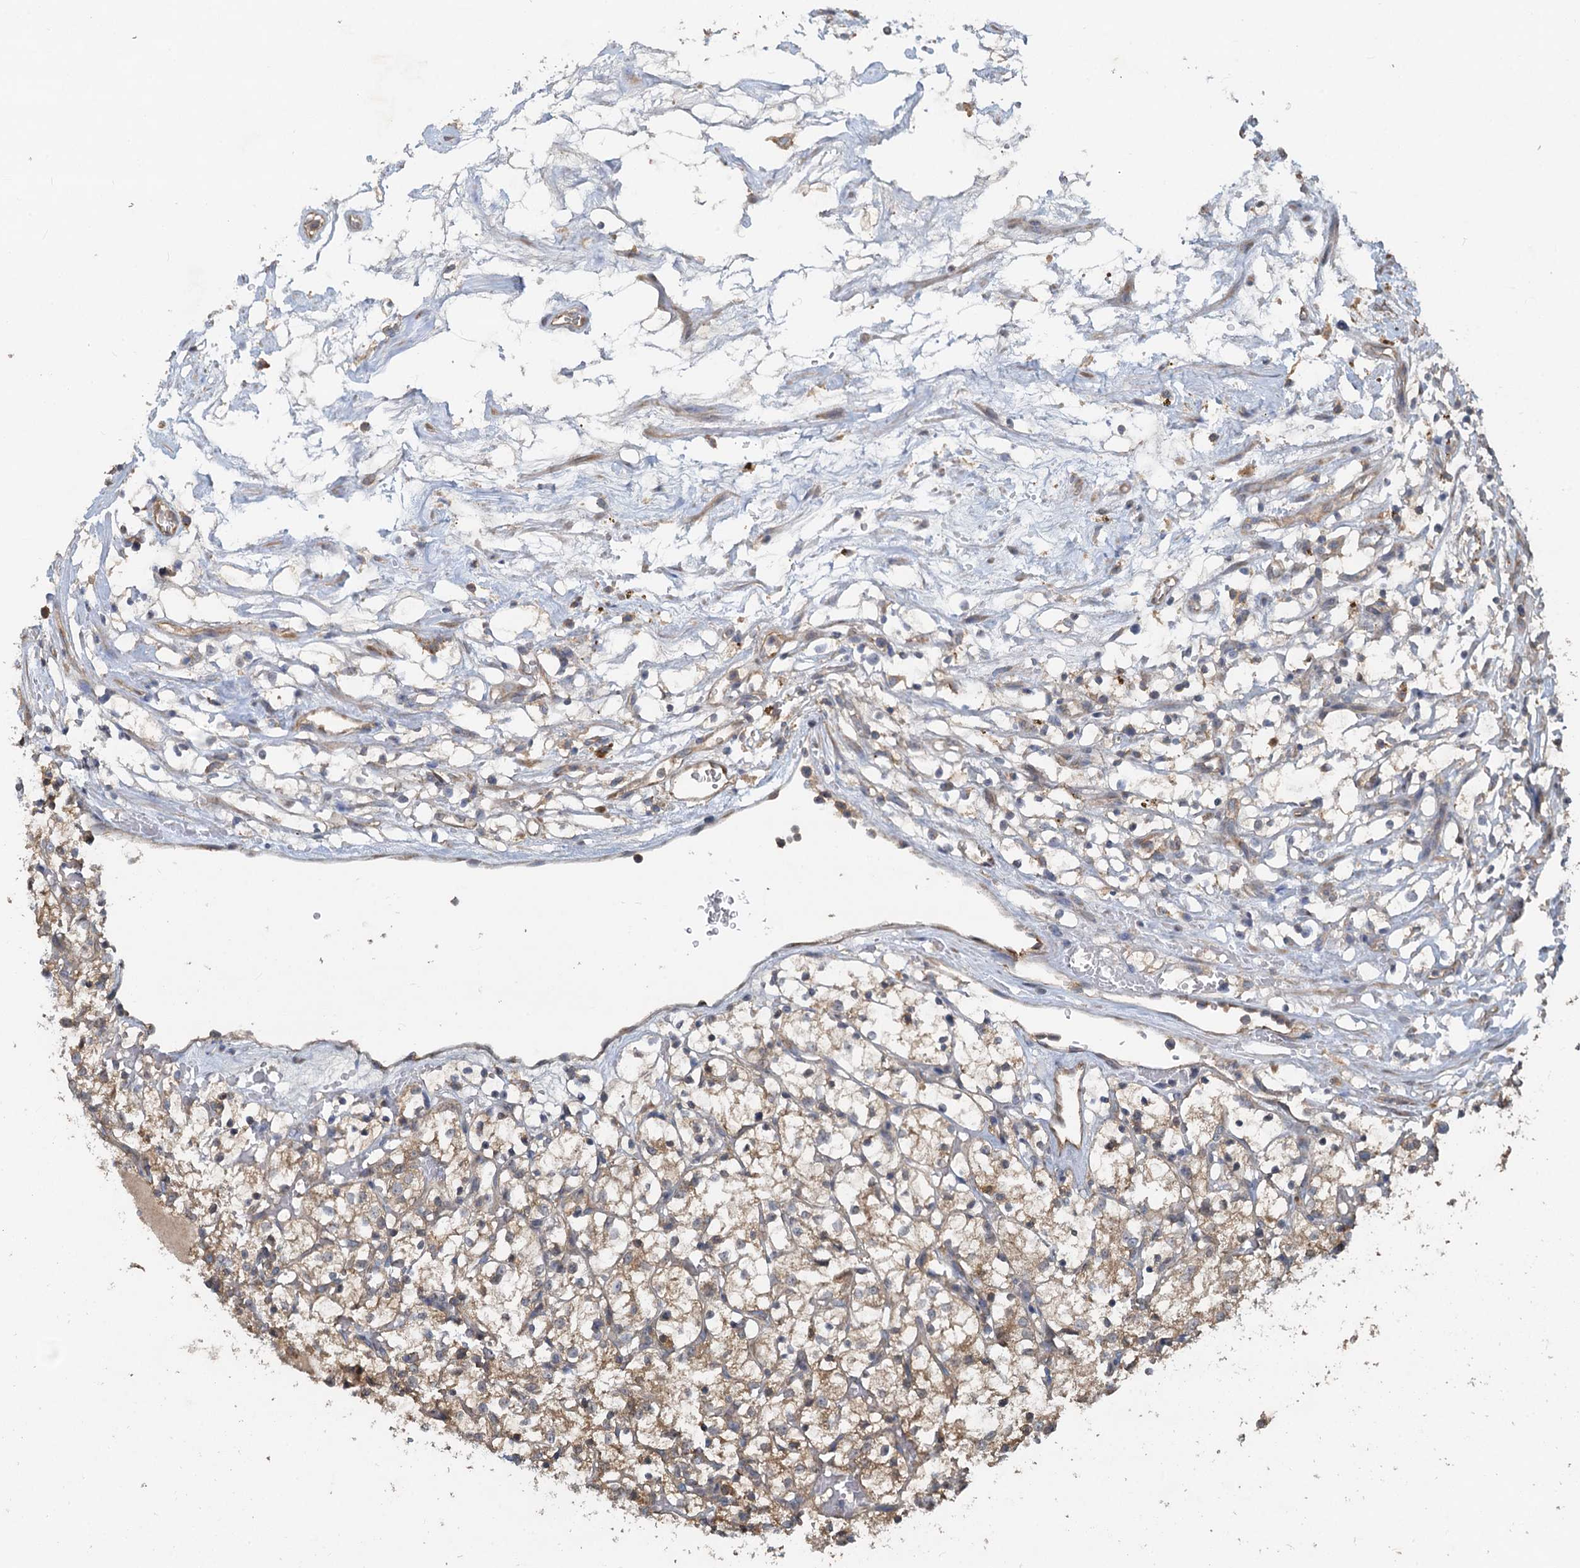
{"staining": {"intensity": "moderate", "quantity": ">75%", "location": "cytoplasmic/membranous"}, "tissue": "renal cancer", "cell_type": "Tumor cells", "image_type": "cancer", "snomed": [{"axis": "morphology", "description": "Adenocarcinoma, NOS"}, {"axis": "topography", "description": "Kidney"}], "caption": "Moderate cytoplasmic/membranous protein staining is appreciated in about >75% of tumor cells in renal cancer (adenocarcinoma).", "gene": "HYI", "patient": {"sex": "female", "age": 69}}